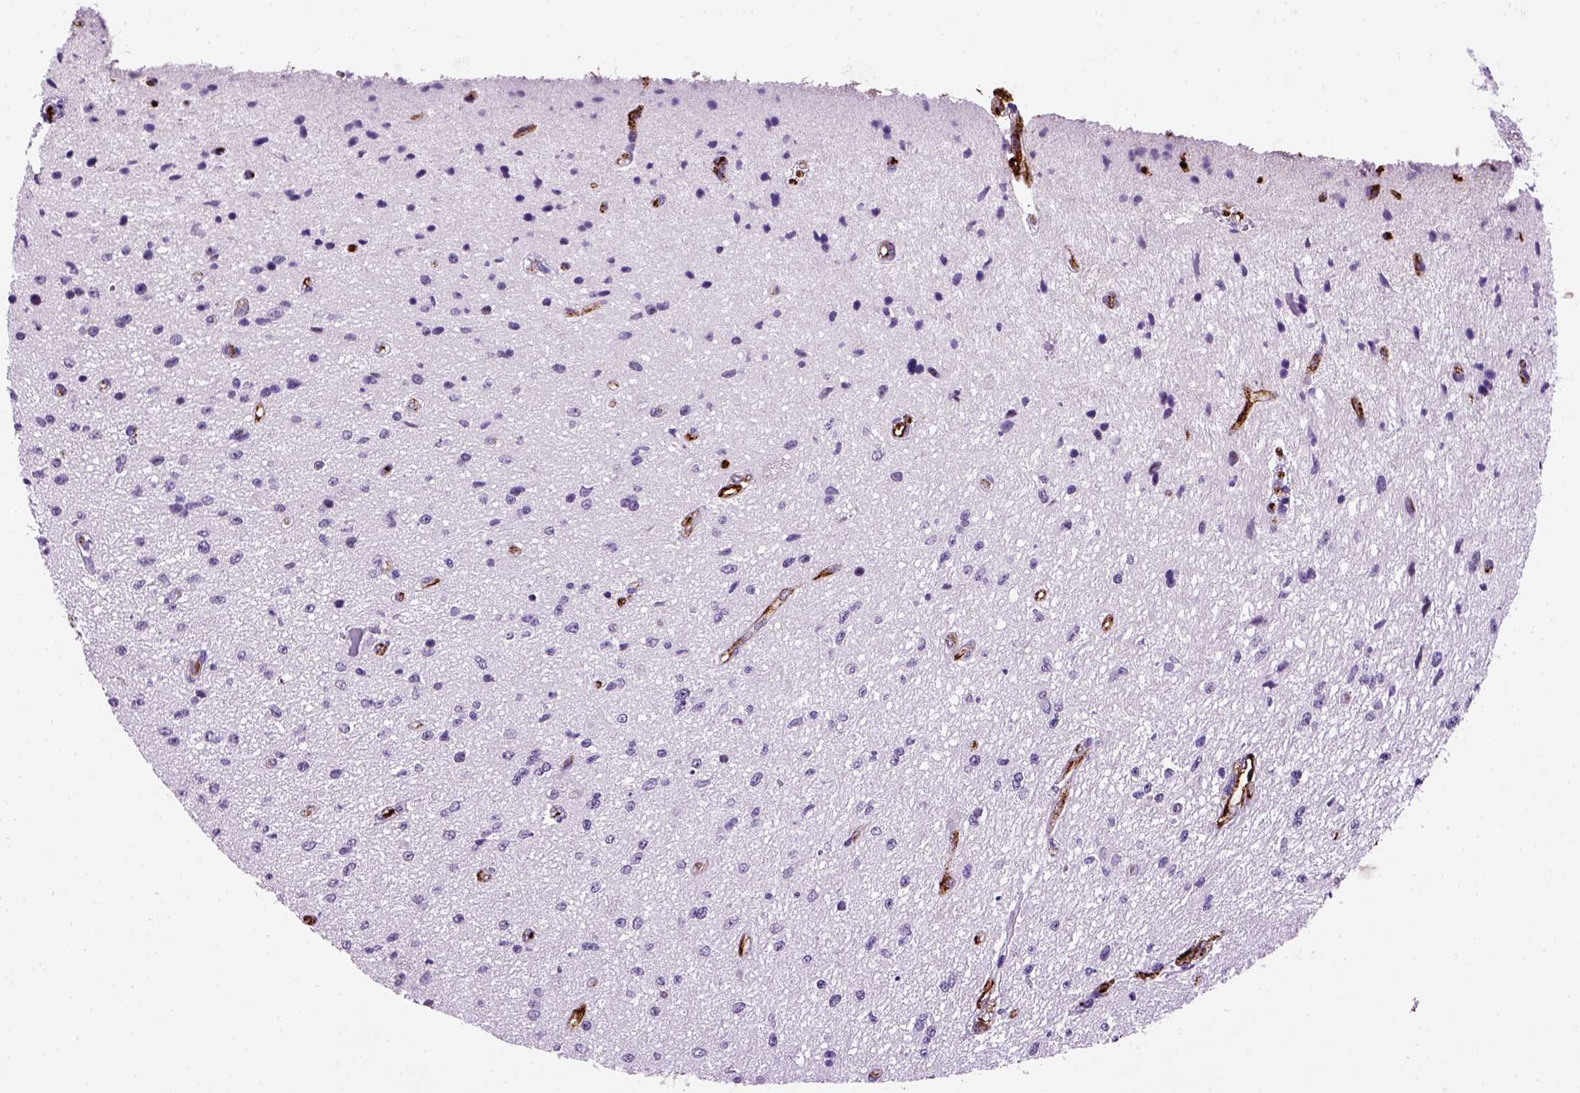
{"staining": {"intensity": "negative", "quantity": "none", "location": "none"}, "tissue": "glioma", "cell_type": "Tumor cells", "image_type": "cancer", "snomed": [{"axis": "morphology", "description": "Glioma, malignant, Low grade"}, {"axis": "topography", "description": "Cerebellum"}], "caption": "Micrograph shows no protein expression in tumor cells of malignant low-grade glioma tissue. (DAB (3,3'-diaminobenzidine) IHC visualized using brightfield microscopy, high magnification).", "gene": "VWF", "patient": {"sex": "female", "age": 14}}